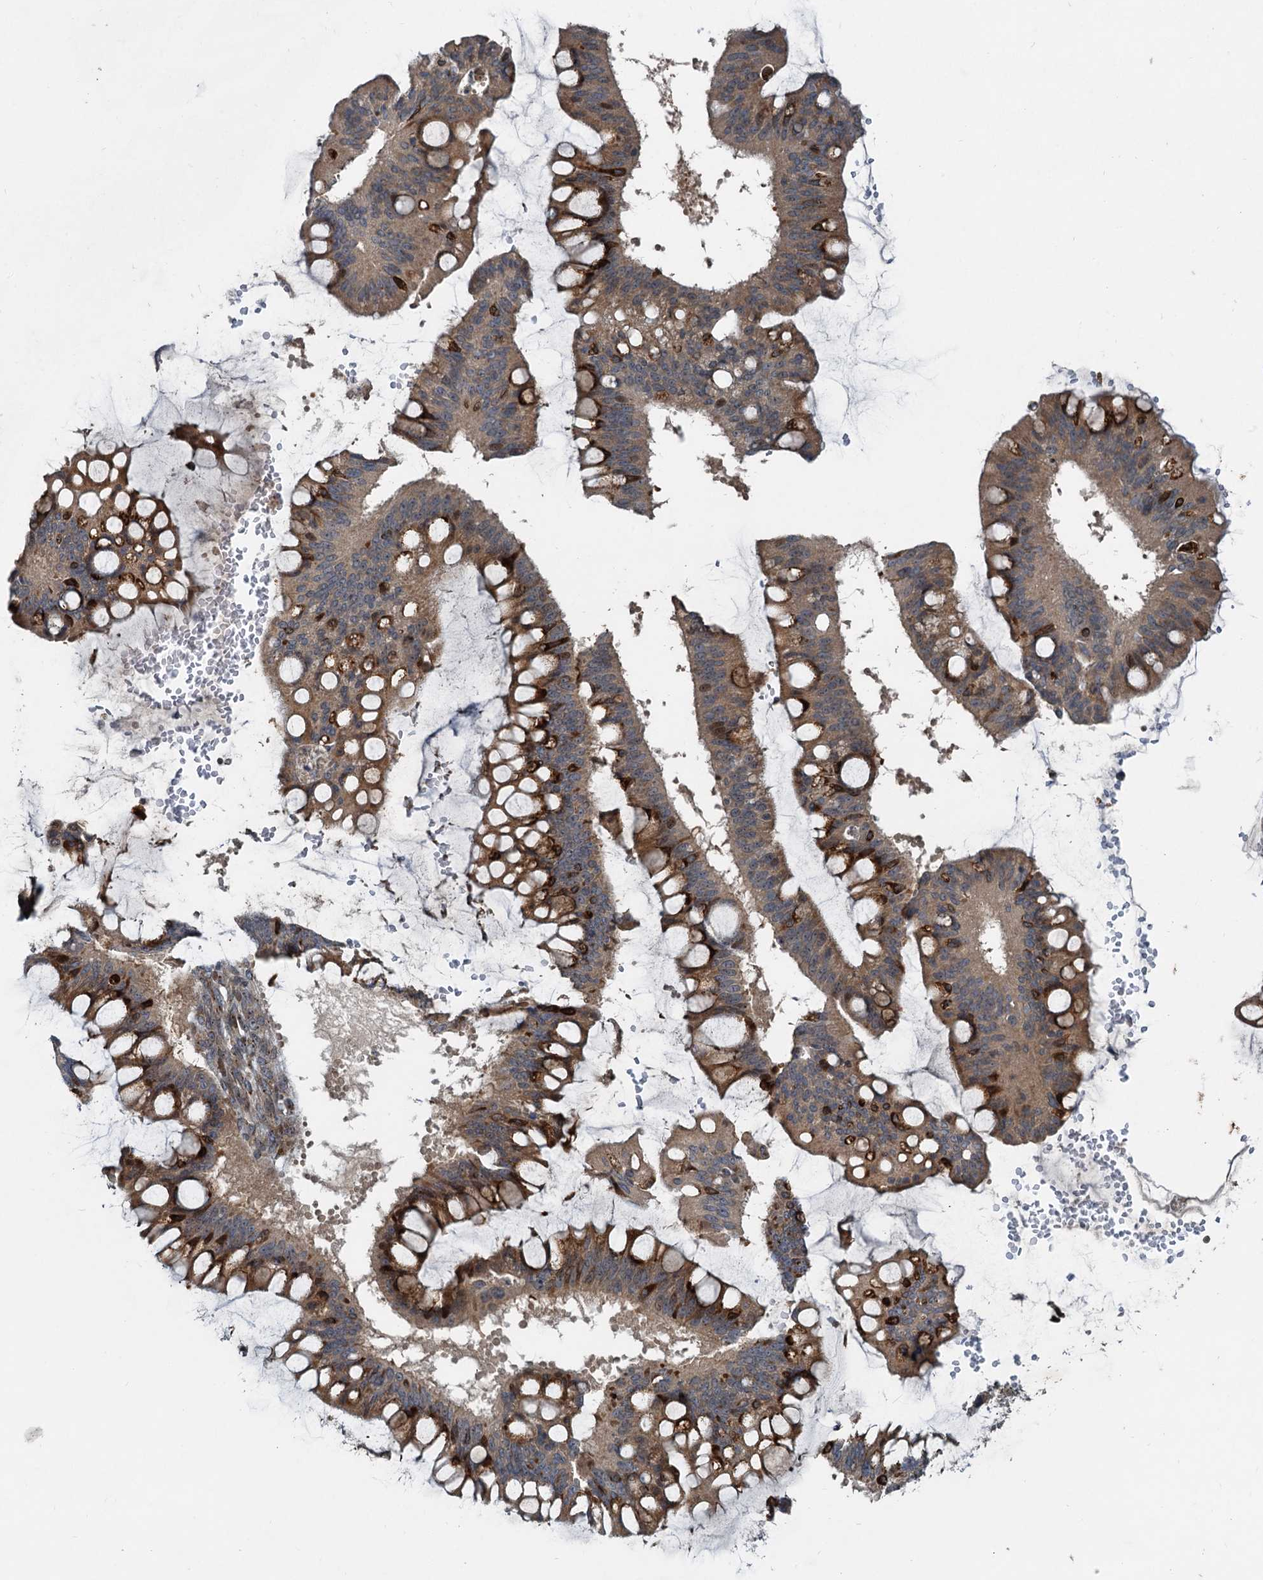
{"staining": {"intensity": "moderate", "quantity": ">75%", "location": "cytoplasmic/membranous"}, "tissue": "ovarian cancer", "cell_type": "Tumor cells", "image_type": "cancer", "snomed": [{"axis": "morphology", "description": "Cystadenocarcinoma, mucinous, NOS"}, {"axis": "topography", "description": "Ovary"}], "caption": "Immunohistochemistry (IHC) (DAB (3,3'-diaminobenzidine)) staining of ovarian cancer demonstrates moderate cytoplasmic/membranous protein staining in about >75% of tumor cells.", "gene": "CEP68", "patient": {"sex": "female", "age": 73}}